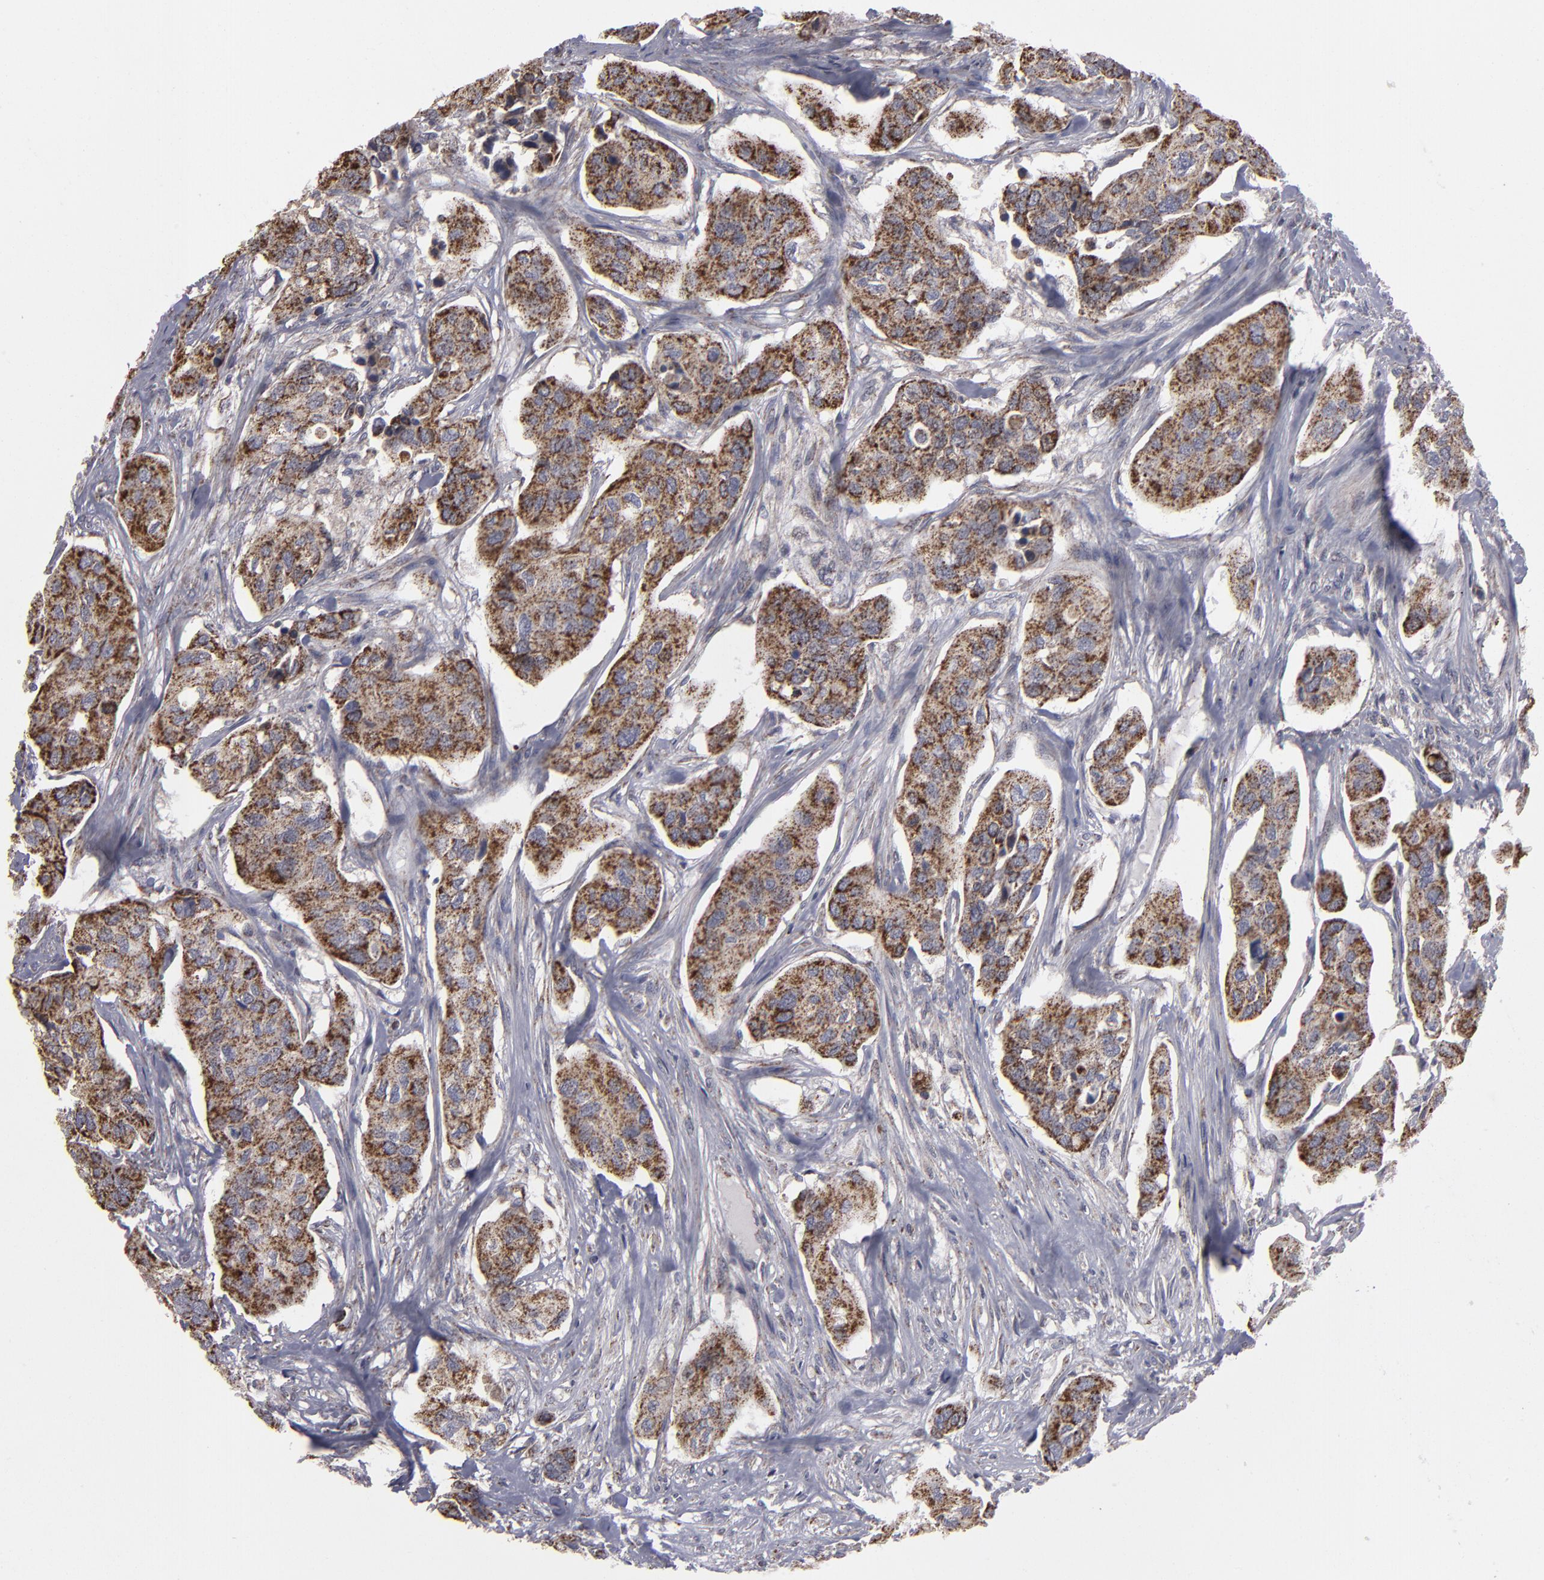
{"staining": {"intensity": "strong", "quantity": ">75%", "location": "cytoplasmic/membranous"}, "tissue": "urothelial cancer", "cell_type": "Tumor cells", "image_type": "cancer", "snomed": [{"axis": "morphology", "description": "Adenocarcinoma, NOS"}, {"axis": "topography", "description": "Urinary bladder"}], "caption": "Urothelial cancer stained for a protein reveals strong cytoplasmic/membranous positivity in tumor cells.", "gene": "MYOM2", "patient": {"sex": "male", "age": 61}}